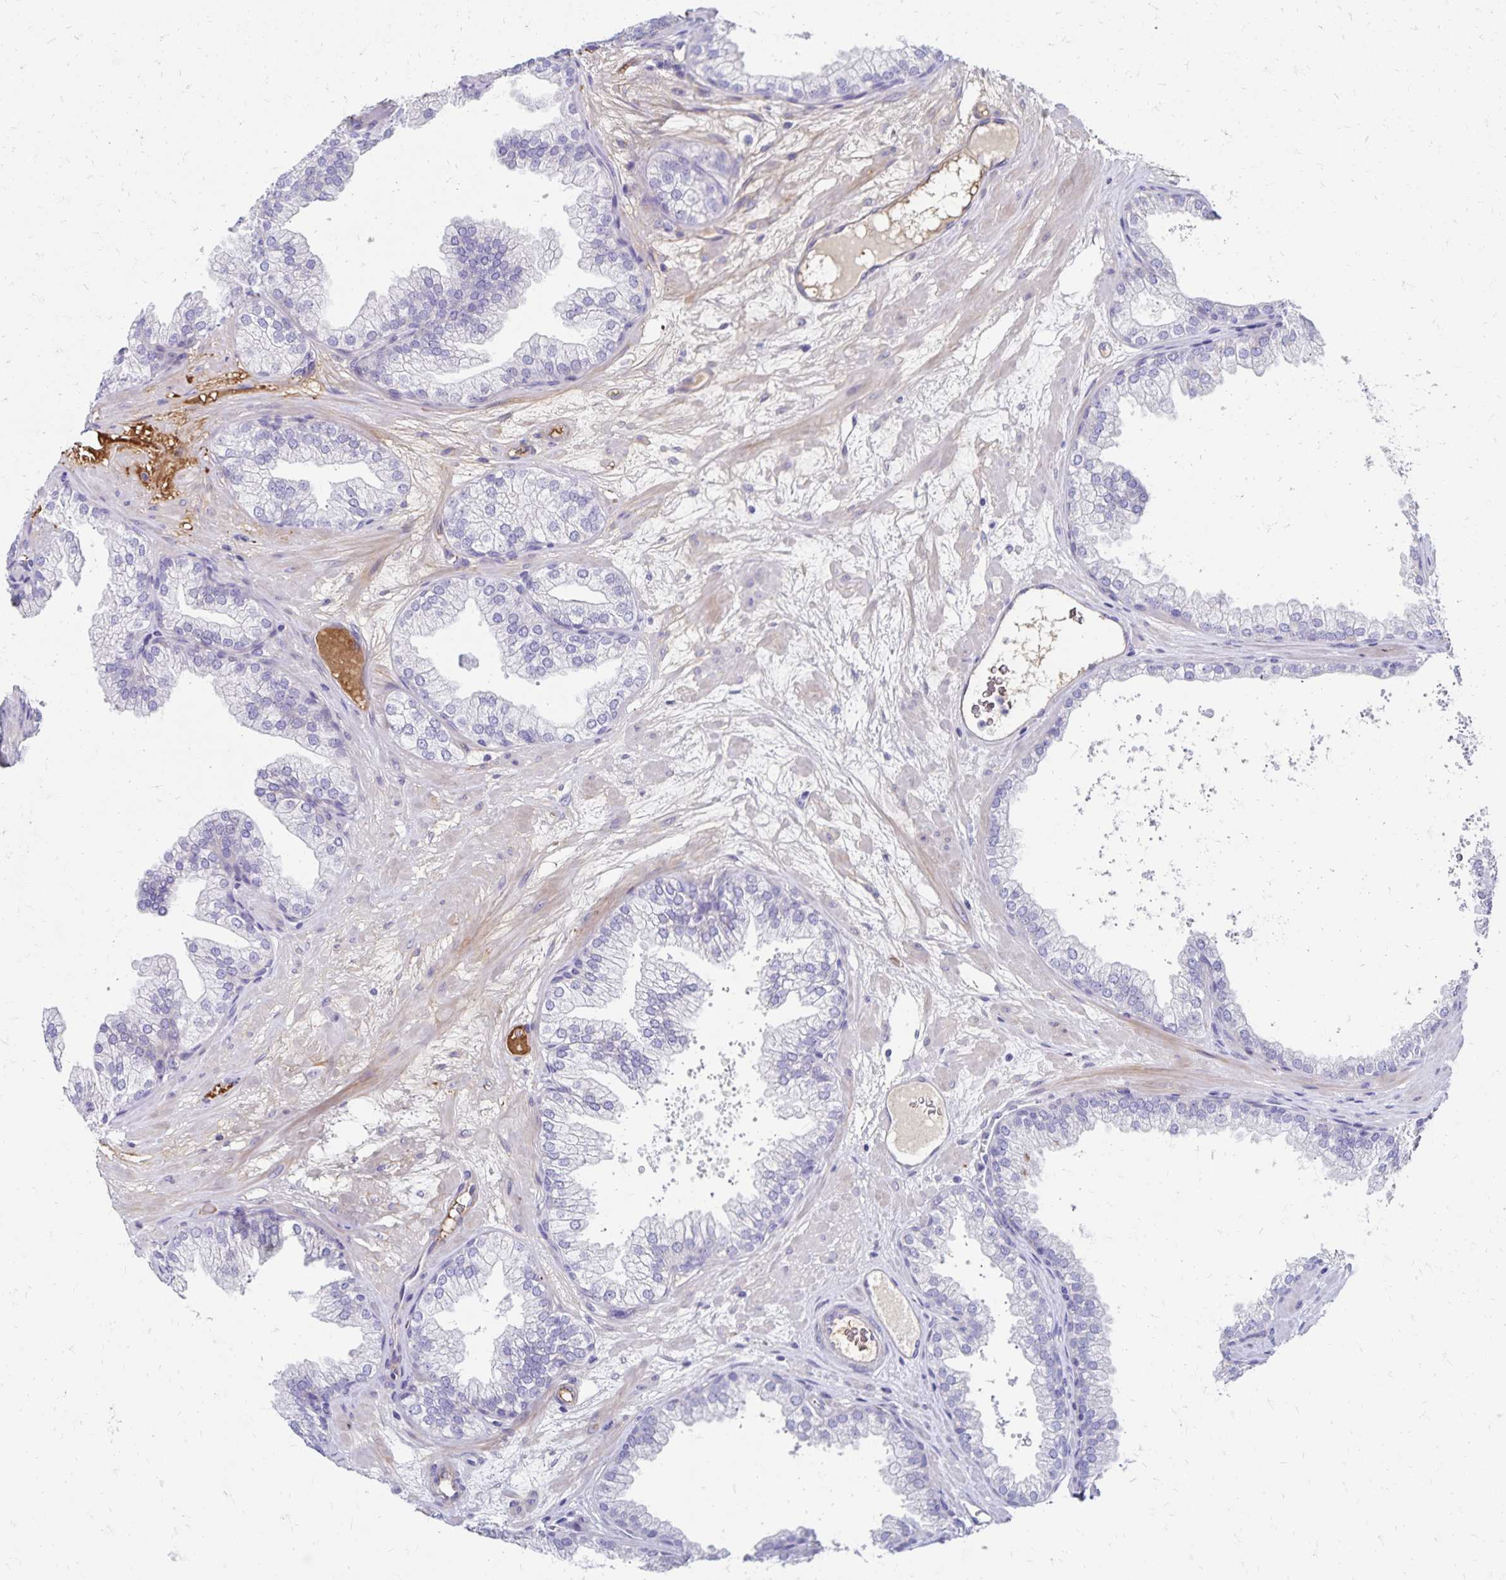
{"staining": {"intensity": "negative", "quantity": "none", "location": "none"}, "tissue": "prostate", "cell_type": "Glandular cells", "image_type": "normal", "snomed": [{"axis": "morphology", "description": "Normal tissue, NOS"}, {"axis": "topography", "description": "Prostate"}], "caption": "Immunohistochemistry image of benign prostate stained for a protein (brown), which shows no expression in glandular cells.", "gene": "NECAP1", "patient": {"sex": "male", "age": 37}}